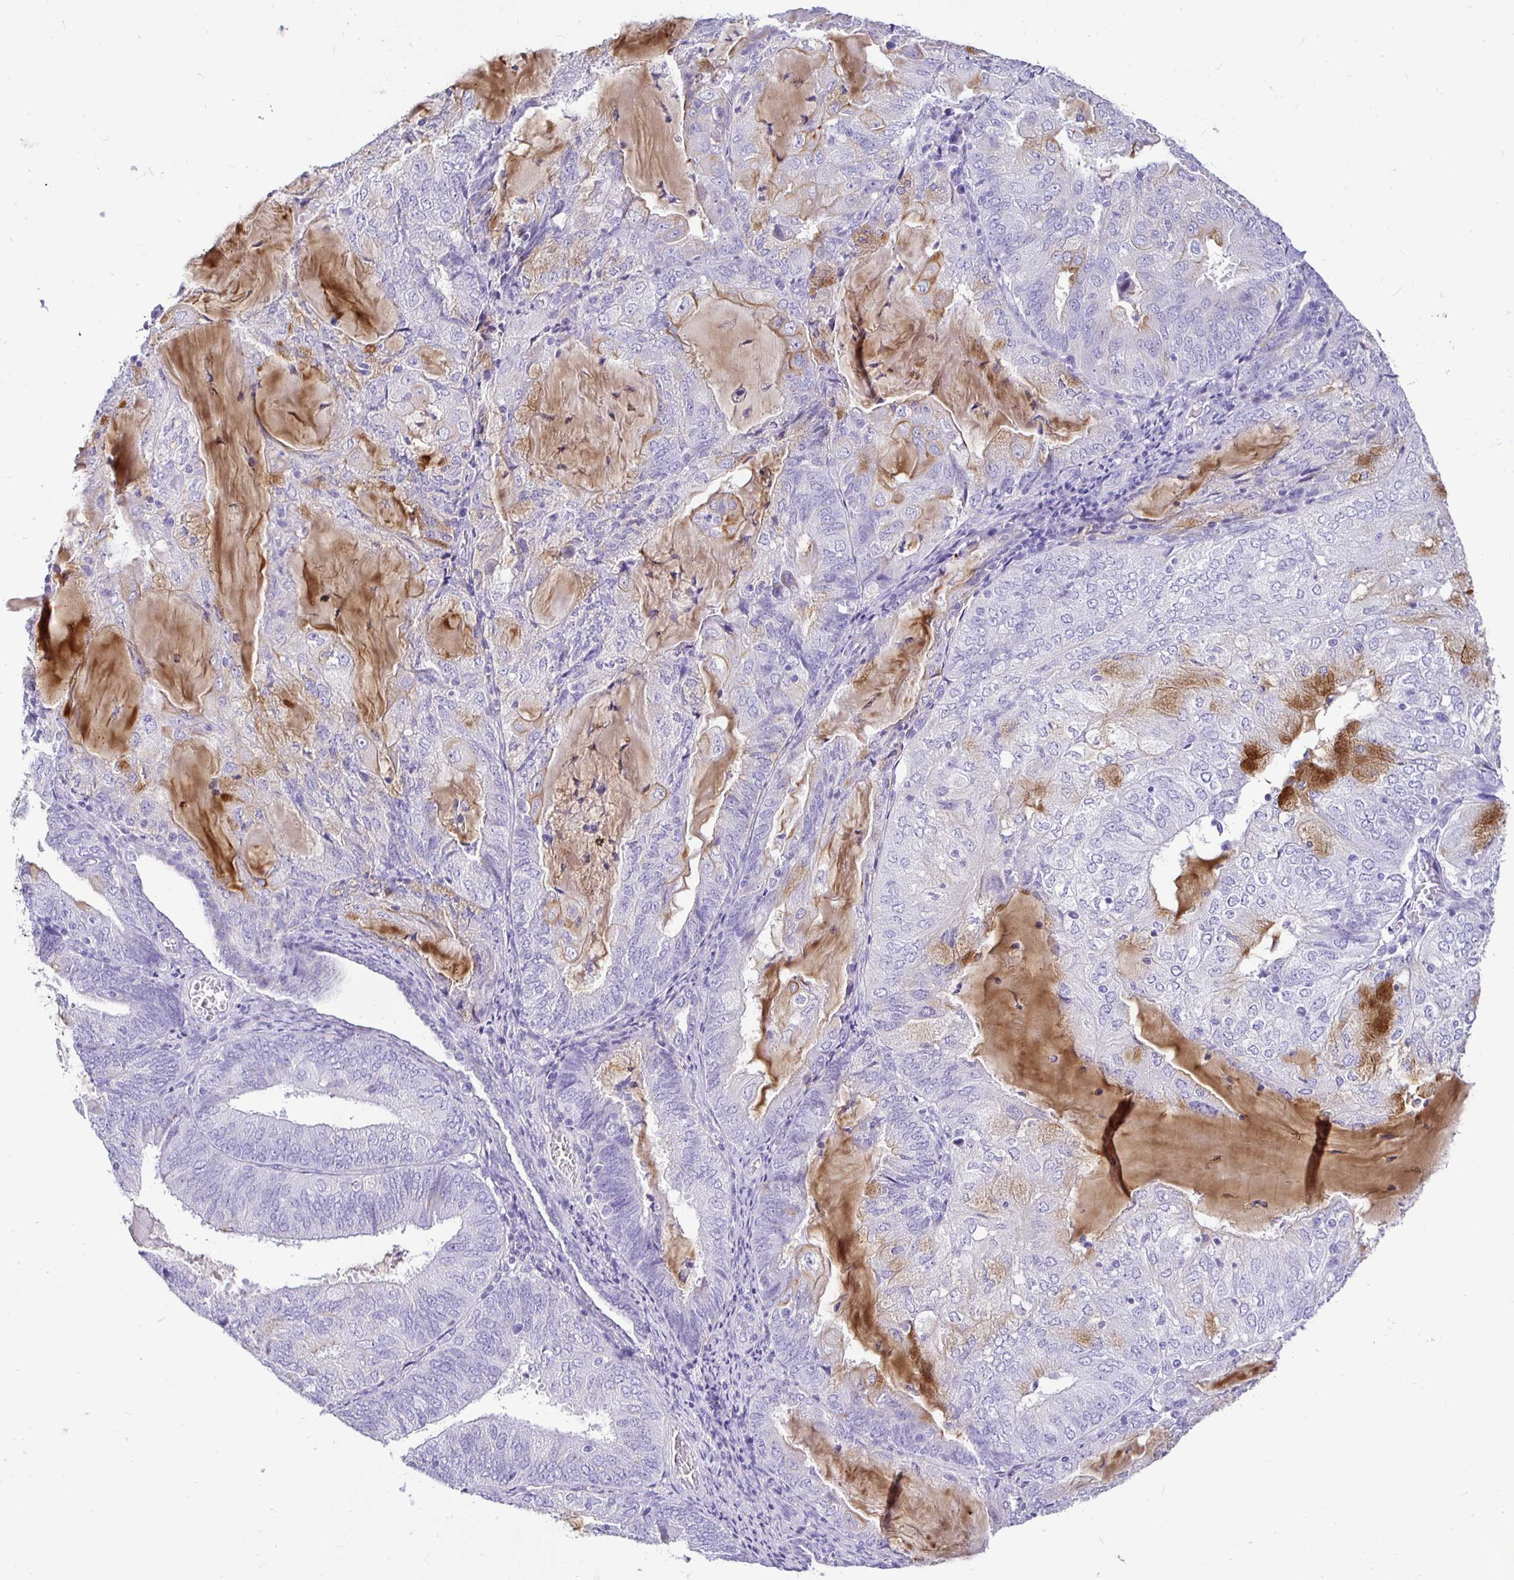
{"staining": {"intensity": "negative", "quantity": "none", "location": "none"}, "tissue": "endometrial cancer", "cell_type": "Tumor cells", "image_type": "cancer", "snomed": [{"axis": "morphology", "description": "Adenocarcinoma, NOS"}, {"axis": "topography", "description": "Endometrium"}], "caption": "Endometrial cancer (adenocarcinoma) stained for a protein using immunohistochemistry (IHC) demonstrates no staining tumor cells.", "gene": "TAF1D", "patient": {"sex": "female", "age": 81}}